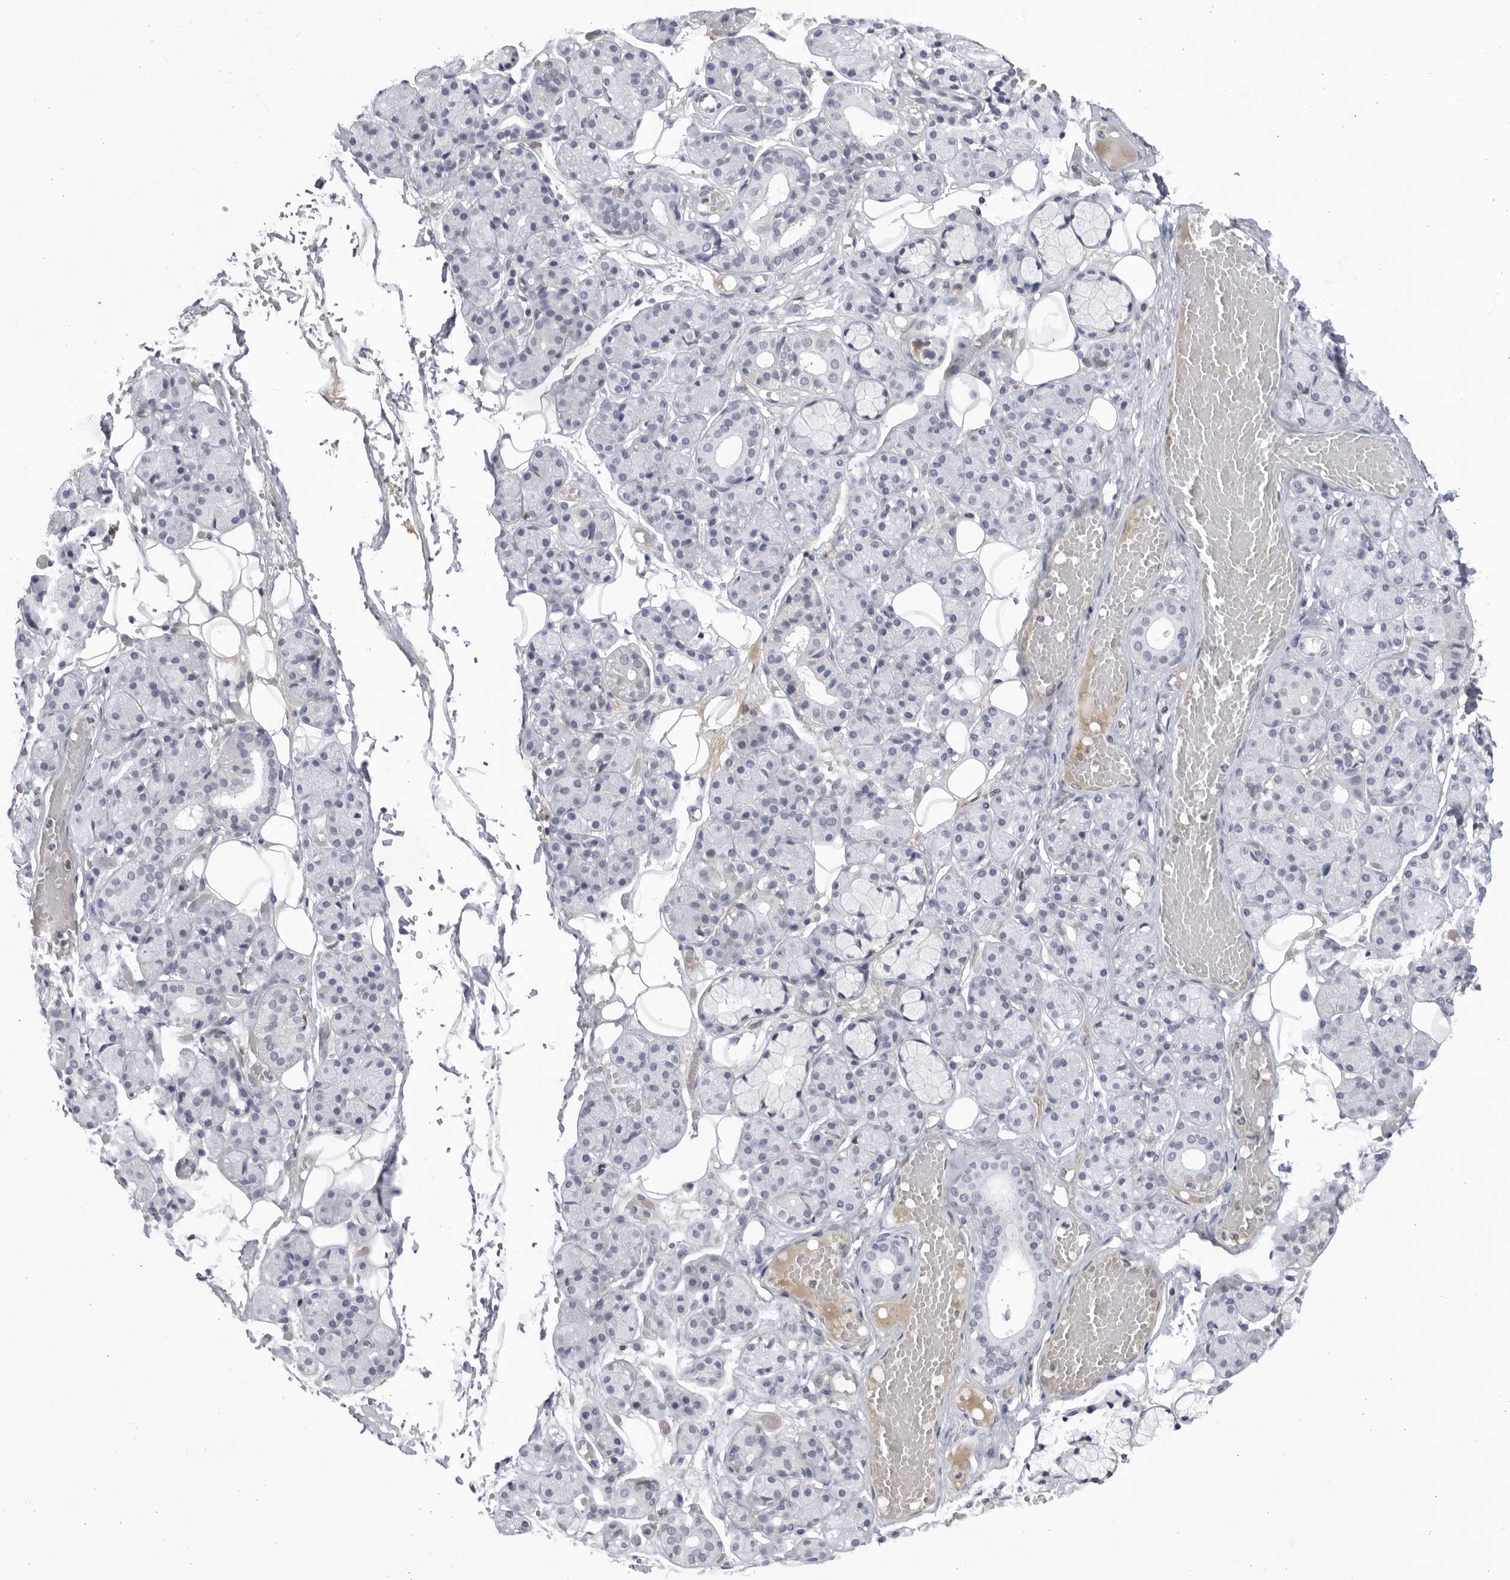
{"staining": {"intensity": "negative", "quantity": "none", "location": "none"}, "tissue": "salivary gland", "cell_type": "Glandular cells", "image_type": "normal", "snomed": [{"axis": "morphology", "description": "Normal tissue, NOS"}, {"axis": "topography", "description": "Salivary gland"}], "caption": "A micrograph of human salivary gland is negative for staining in glandular cells. The staining was performed using DAB to visualize the protein expression in brown, while the nuclei were stained in blue with hematoxylin (Magnification: 20x).", "gene": "BMP2K", "patient": {"sex": "male", "age": 63}}